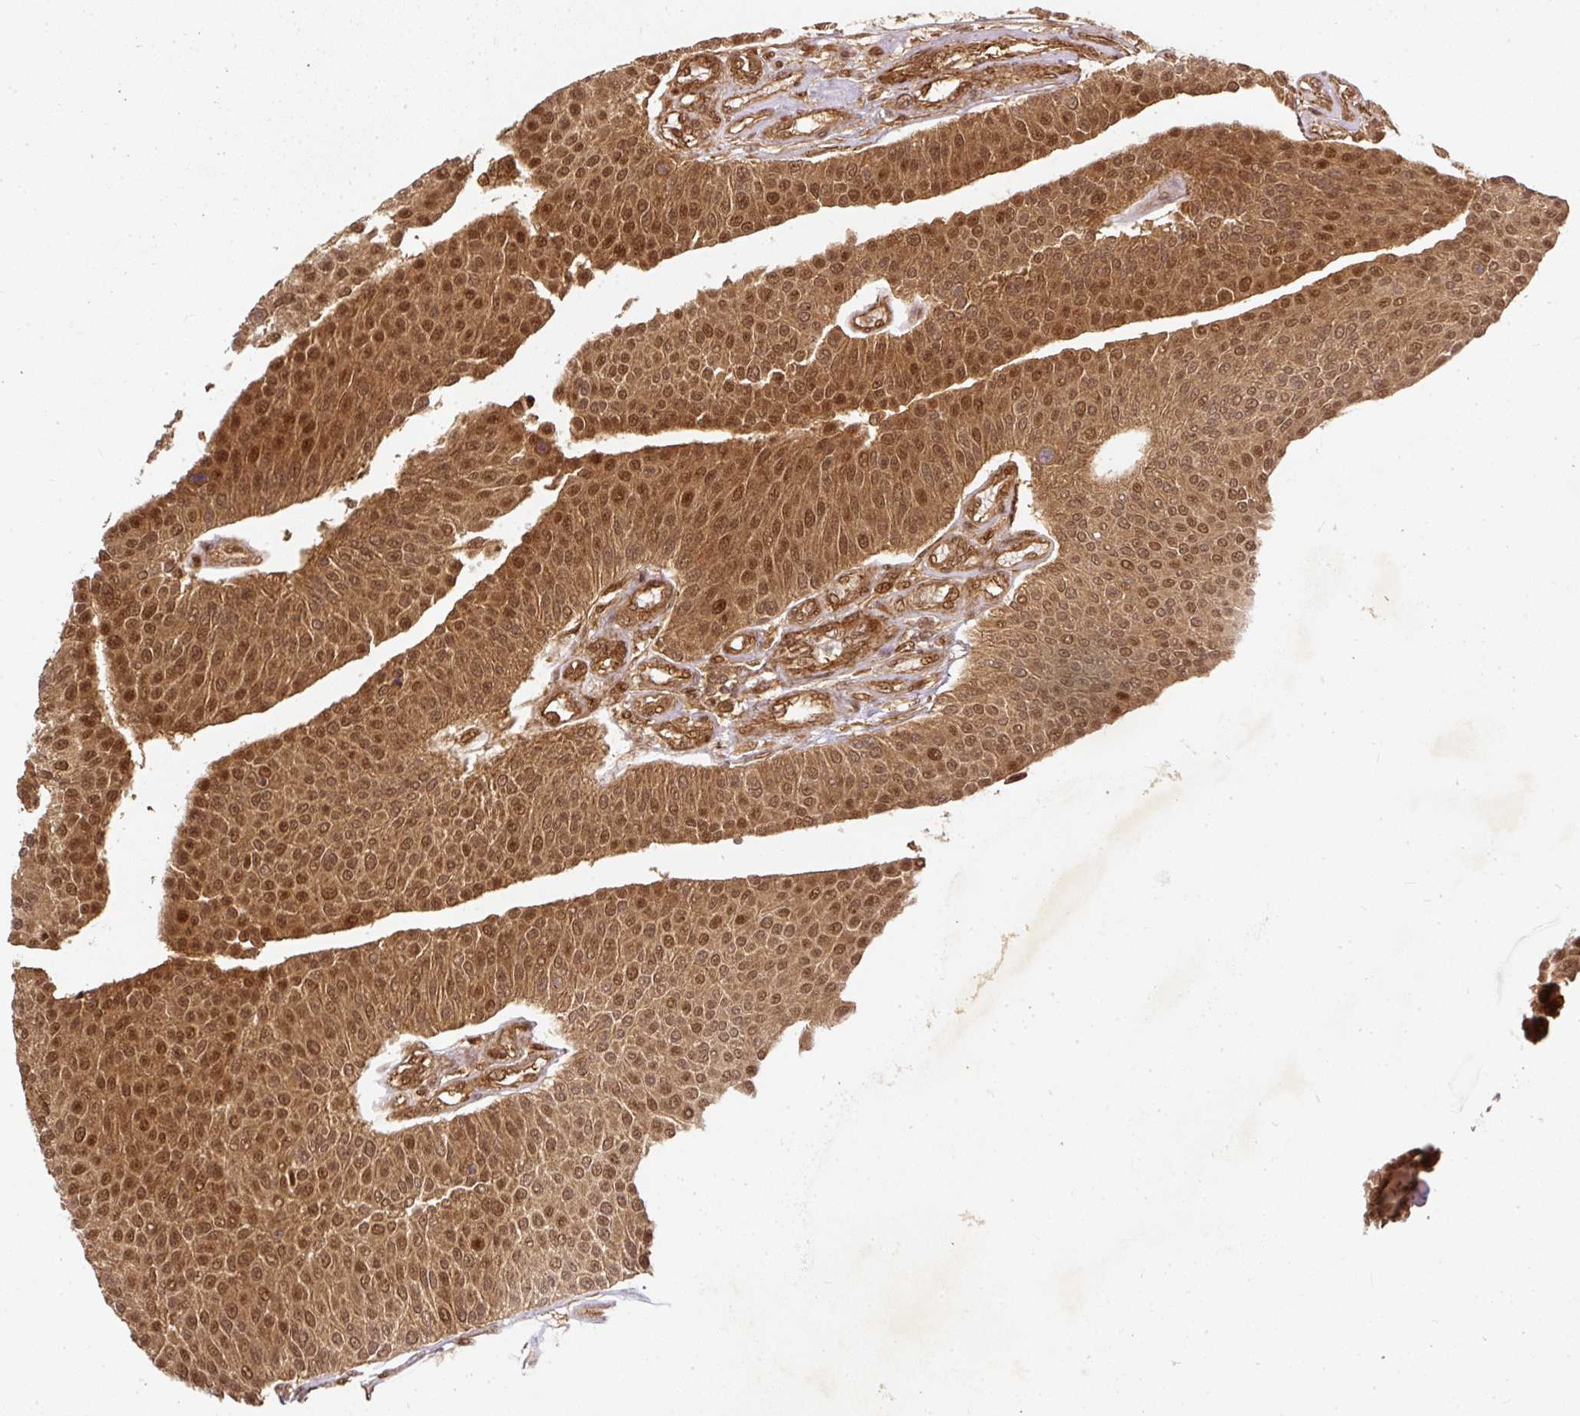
{"staining": {"intensity": "moderate", "quantity": ">75%", "location": "cytoplasmic/membranous,nuclear"}, "tissue": "urothelial cancer", "cell_type": "Tumor cells", "image_type": "cancer", "snomed": [{"axis": "morphology", "description": "Urothelial carcinoma, NOS"}, {"axis": "topography", "description": "Urinary bladder"}], "caption": "DAB (3,3'-diaminobenzidine) immunohistochemical staining of human urothelial cancer displays moderate cytoplasmic/membranous and nuclear protein positivity in approximately >75% of tumor cells.", "gene": "PSMD1", "patient": {"sex": "male", "age": 55}}